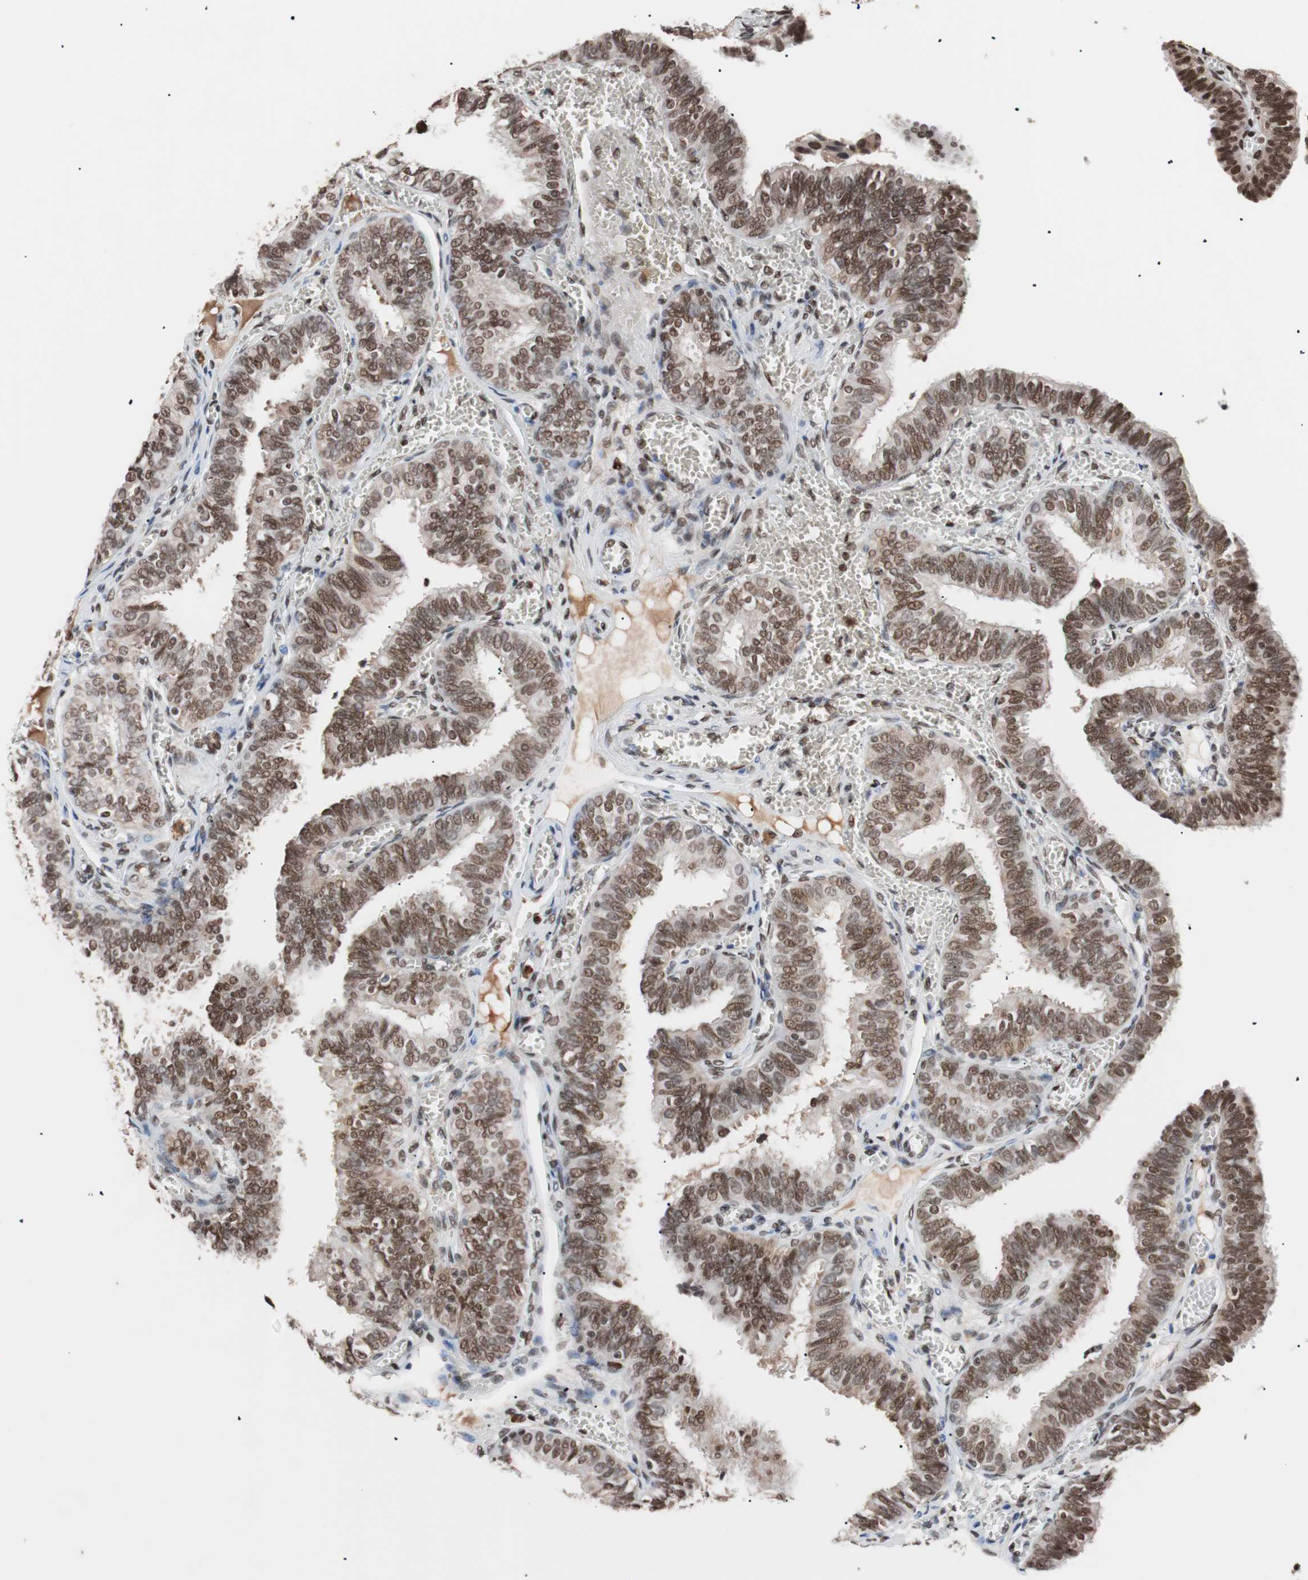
{"staining": {"intensity": "strong", "quantity": ">75%", "location": "nuclear"}, "tissue": "fallopian tube", "cell_type": "Glandular cells", "image_type": "normal", "snomed": [{"axis": "morphology", "description": "Normal tissue, NOS"}, {"axis": "topography", "description": "Fallopian tube"}], "caption": "Immunohistochemical staining of normal fallopian tube shows >75% levels of strong nuclear protein staining in approximately >75% of glandular cells. Using DAB (3,3'-diaminobenzidine) (brown) and hematoxylin (blue) stains, captured at high magnification using brightfield microscopy.", "gene": "CHAMP1", "patient": {"sex": "female", "age": 46}}